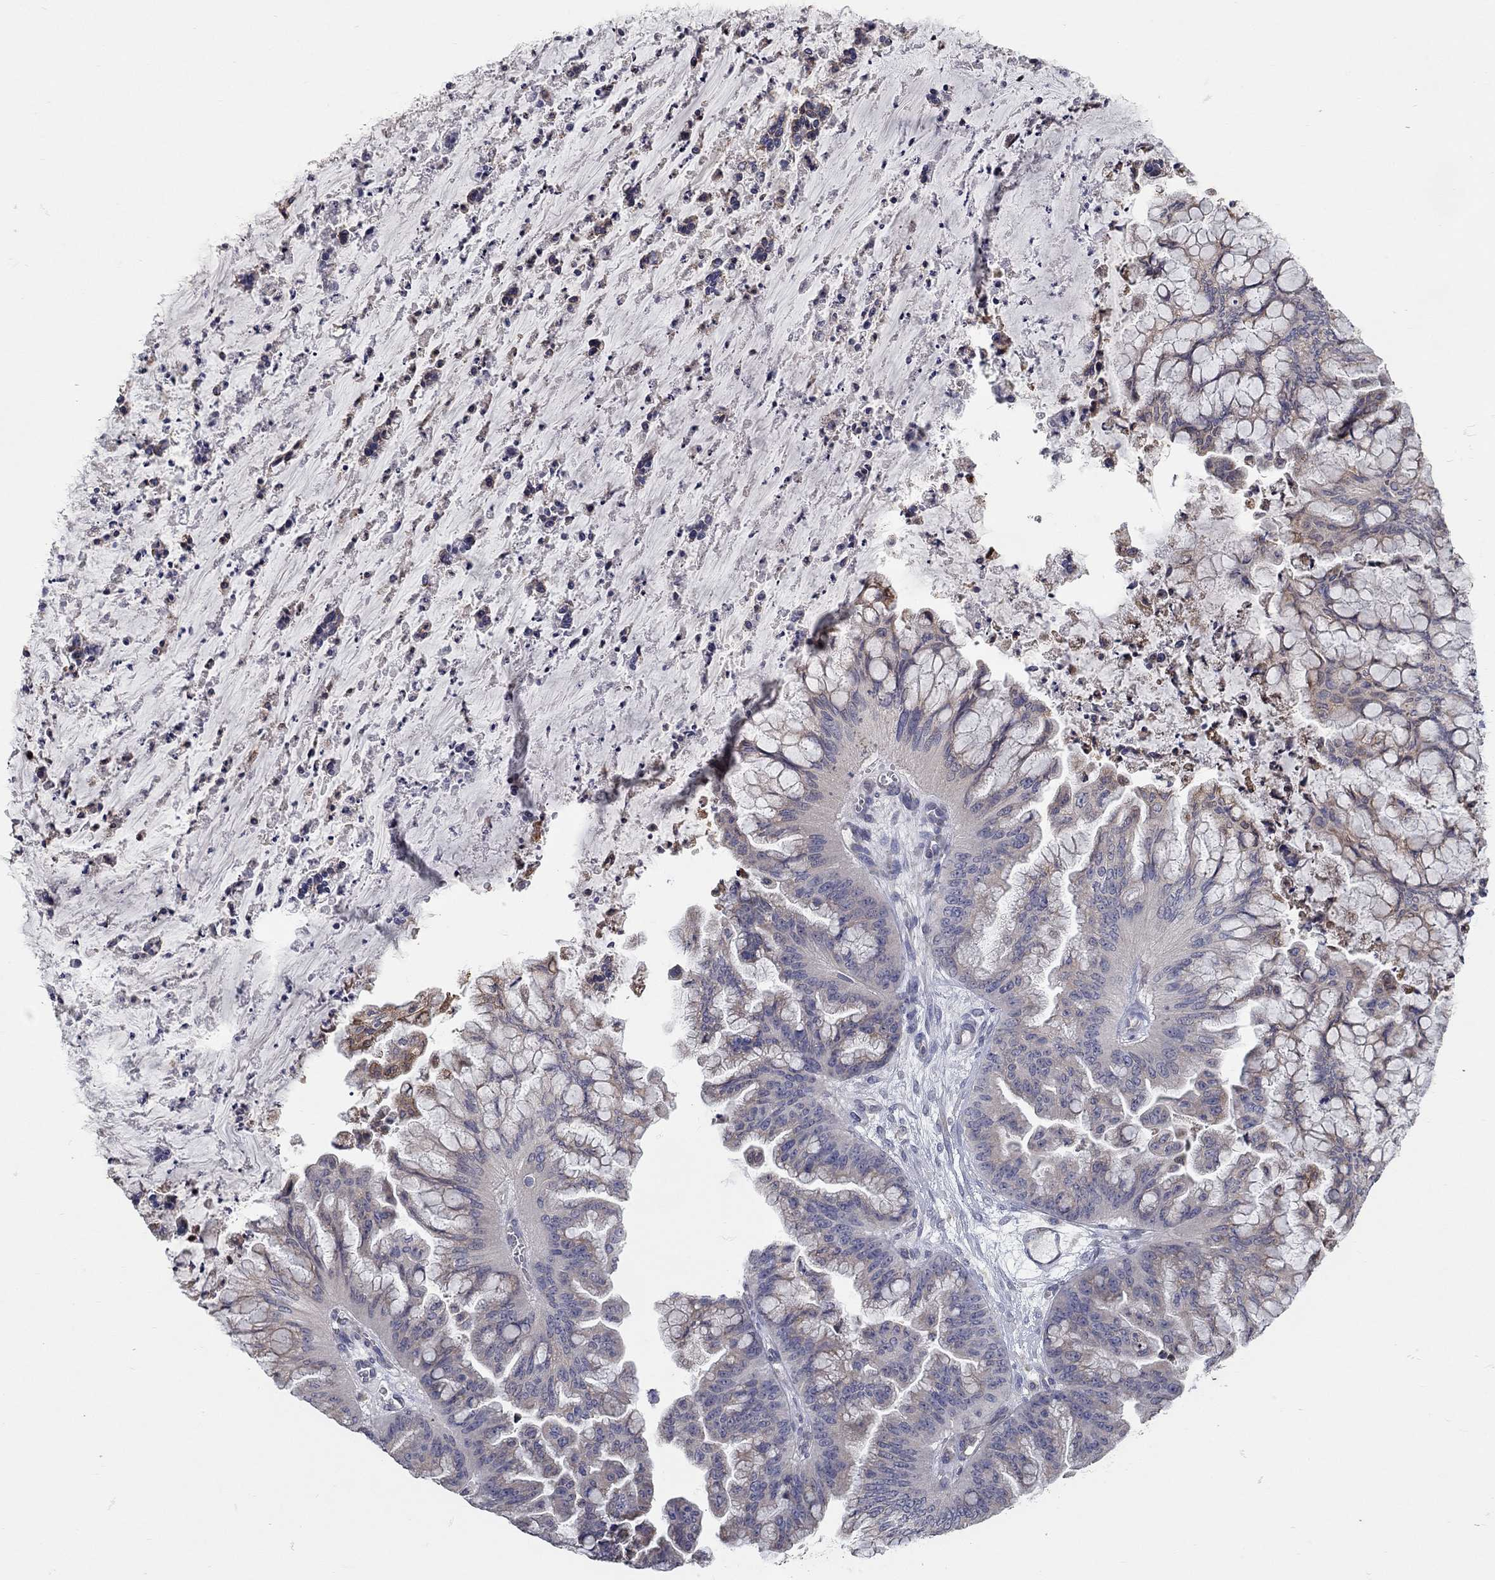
{"staining": {"intensity": "negative", "quantity": "none", "location": "none"}, "tissue": "ovarian cancer", "cell_type": "Tumor cells", "image_type": "cancer", "snomed": [{"axis": "morphology", "description": "Cystadenocarcinoma, mucinous, NOS"}, {"axis": "topography", "description": "Ovary"}], "caption": "Tumor cells are negative for protein expression in human ovarian cancer (mucinous cystadenocarcinoma). The staining was performed using DAB (3,3'-diaminobenzidine) to visualize the protein expression in brown, while the nuclei were stained in blue with hematoxylin (Magnification: 20x).", "gene": "XAGE2", "patient": {"sex": "female", "age": 67}}